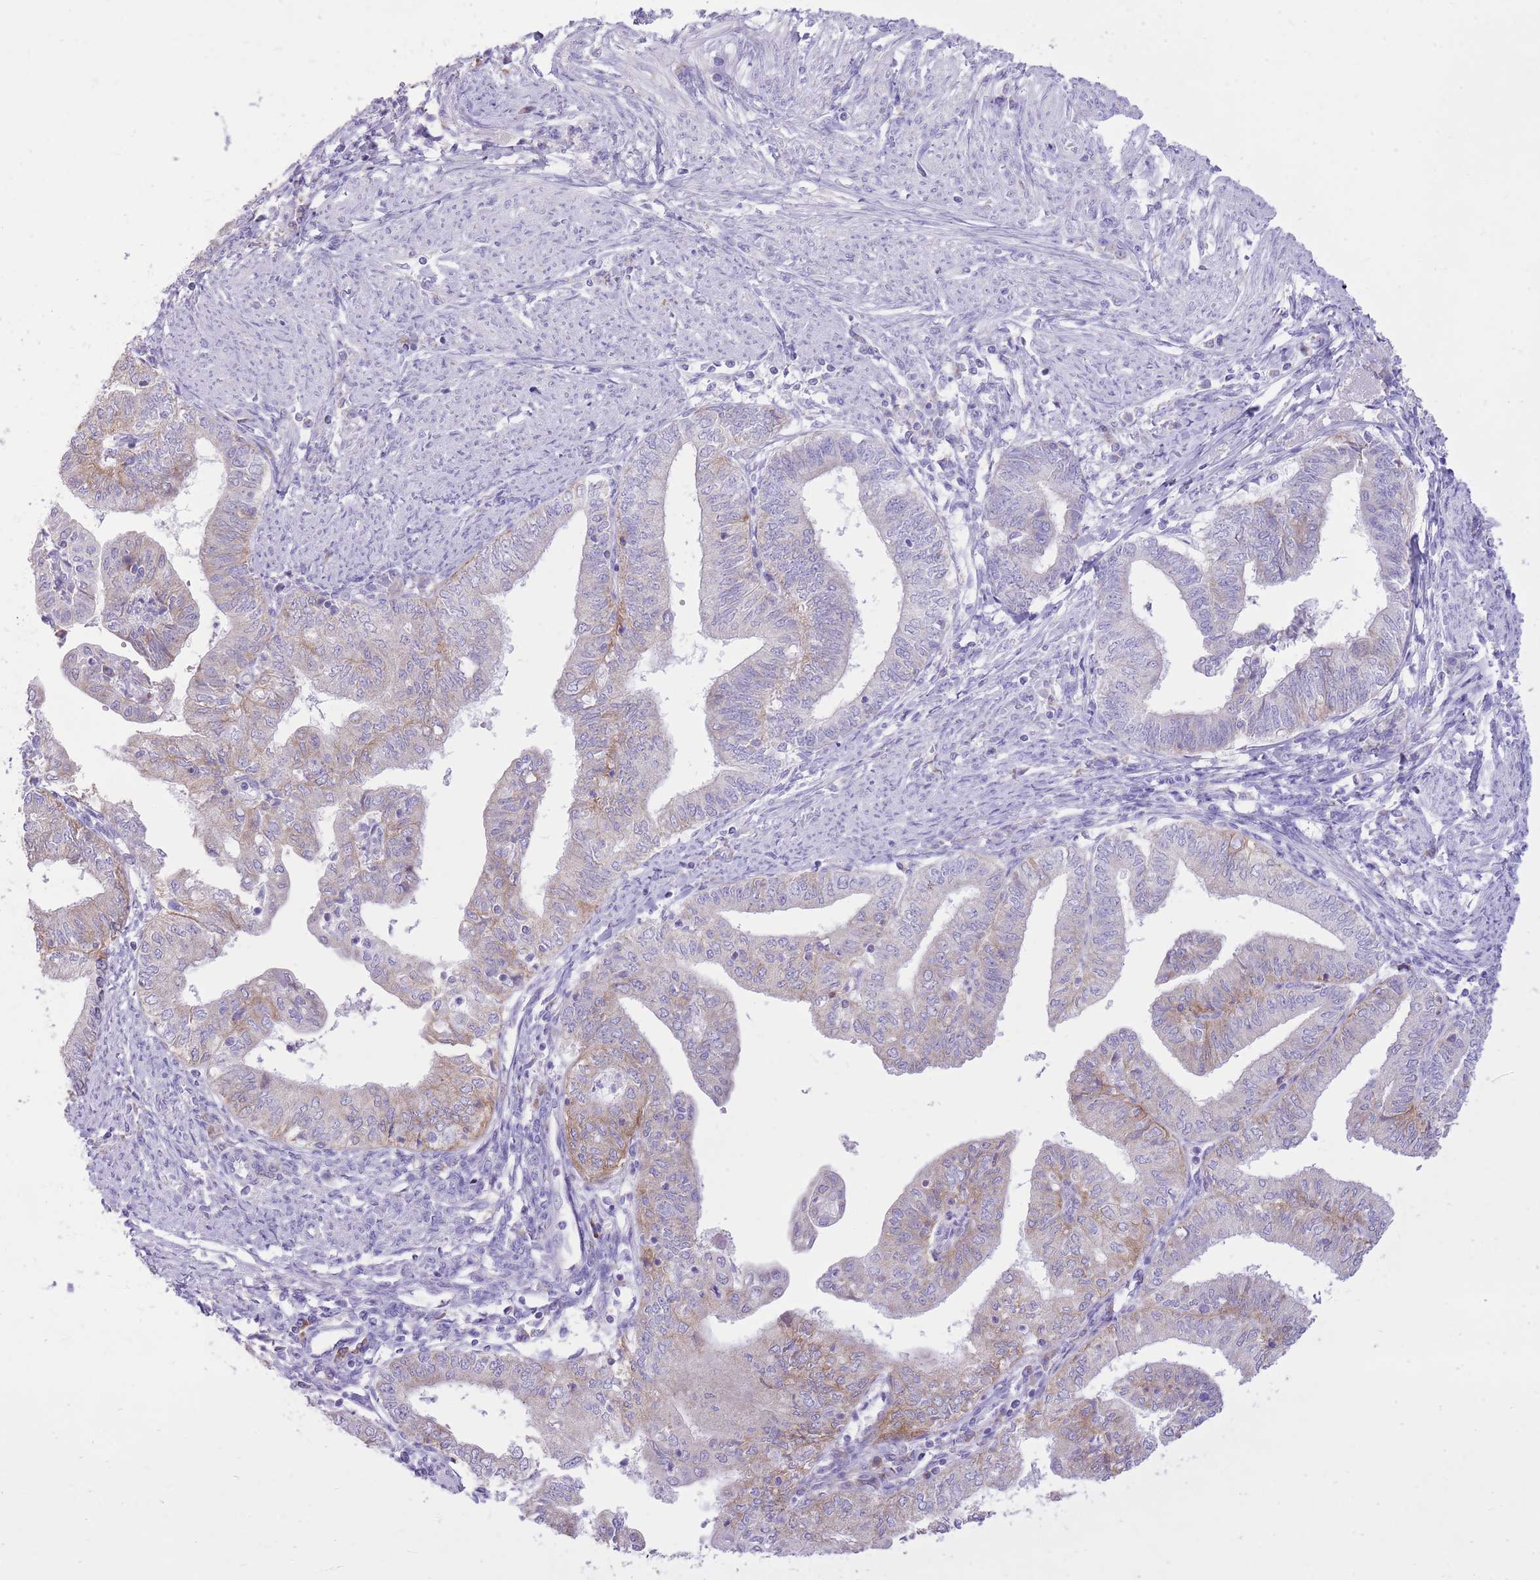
{"staining": {"intensity": "weak", "quantity": "<25%", "location": "cytoplasmic/membranous"}, "tissue": "endometrial cancer", "cell_type": "Tumor cells", "image_type": "cancer", "snomed": [{"axis": "morphology", "description": "Adenocarcinoma, NOS"}, {"axis": "topography", "description": "Endometrium"}], "caption": "Tumor cells are negative for brown protein staining in endometrial cancer.", "gene": "SLC4A4", "patient": {"sex": "female", "age": 66}}